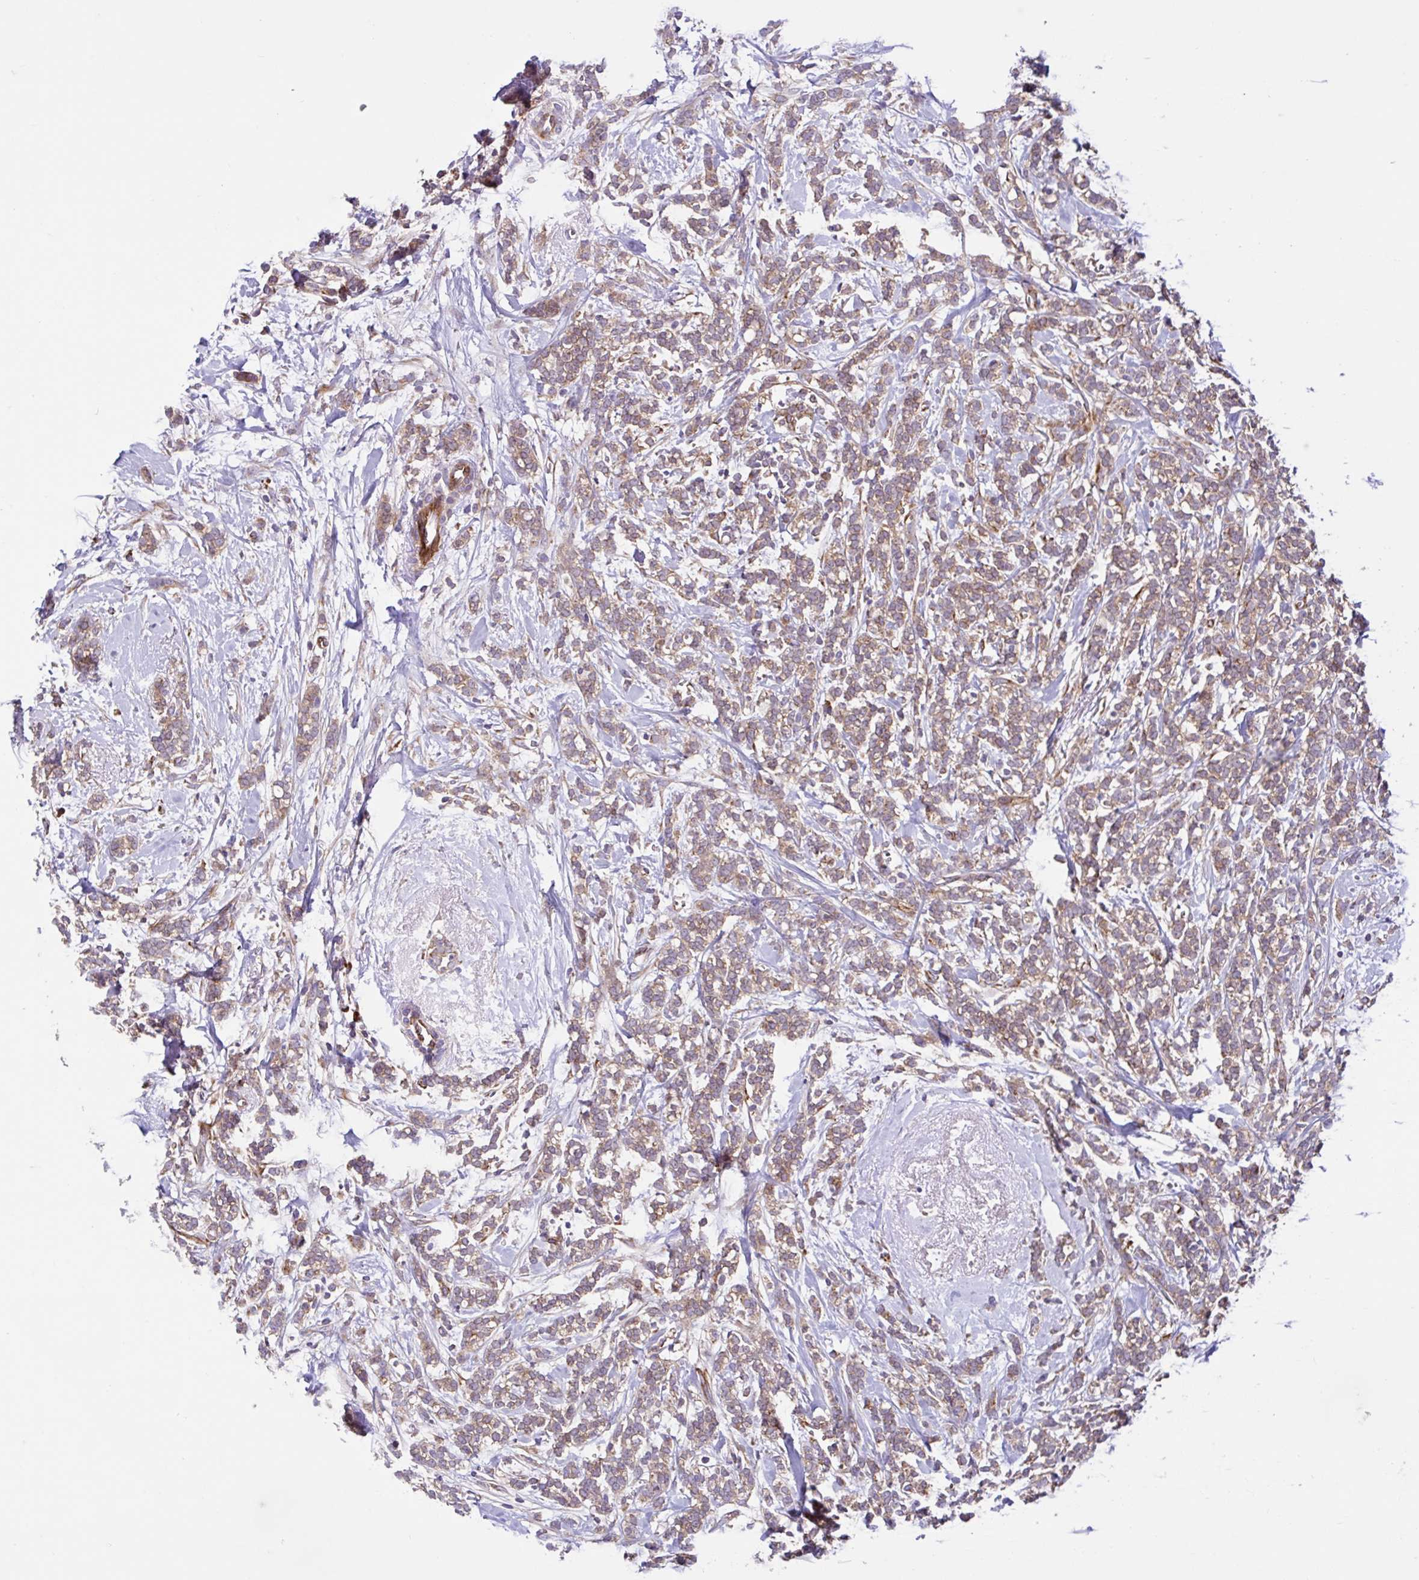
{"staining": {"intensity": "weak", "quantity": ">75%", "location": "cytoplasmic/membranous"}, "tissue": "breast cancer", "cell_type": "Tumor cells", "image_type": "cancer", "snomed": [{"axis": "morphology", "description": "Lobular carcinoma"}, {"axis": "topography", "description": "Breast"}], "caption": "Protein positivity by IHC reveals weak cytoplasmic/membranous positivity in approximately >75% of tumor cells in breast cancer.", "gene": "NTPCR", "patient": {"sex": "female", "age": 59}}